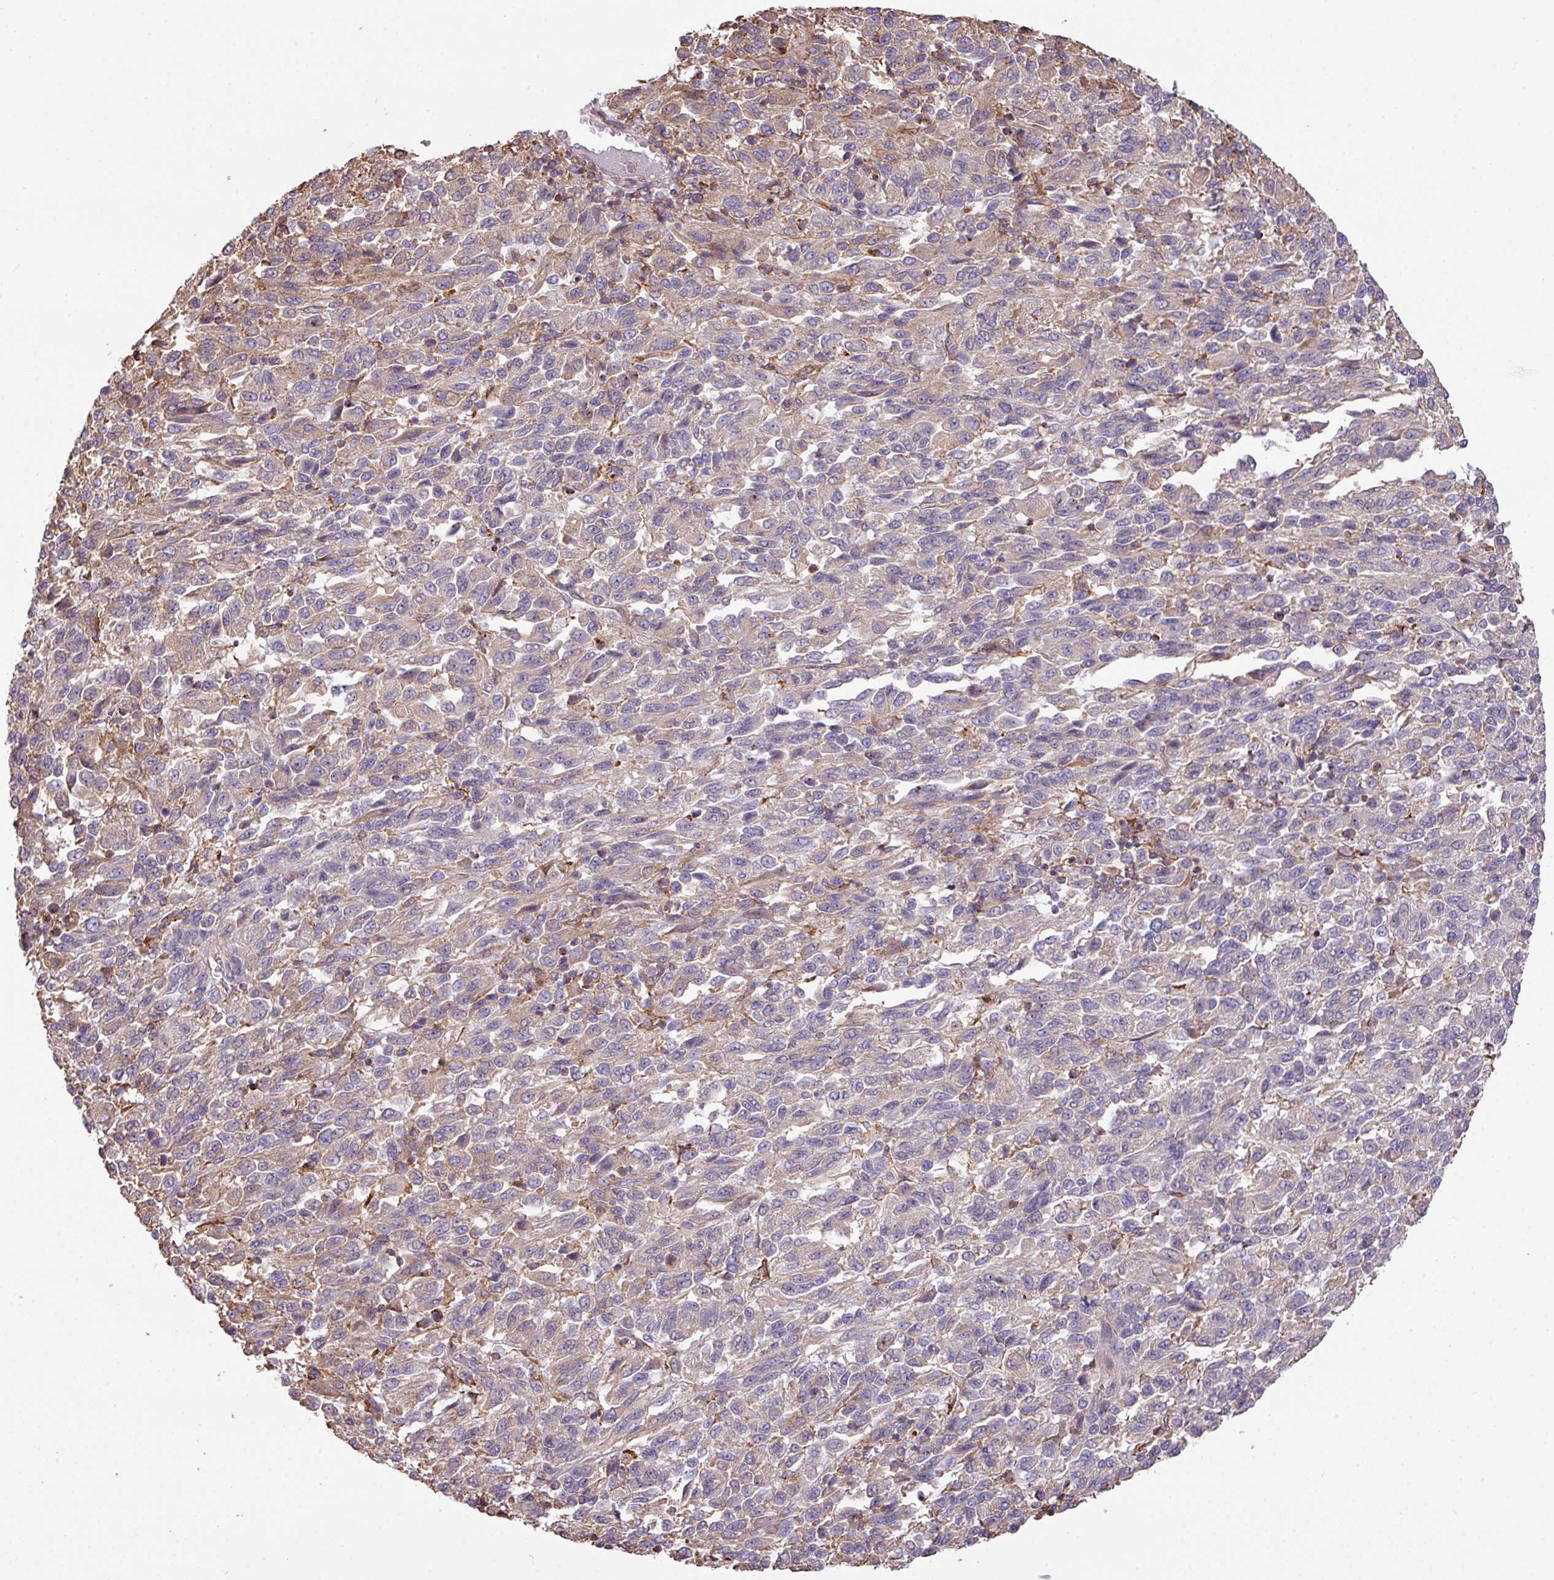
{"staining": {"intensity": "weak", "quantity": "<25%", "location": "cytoplasmic/membranous"}, "tissue": "melanoma", "cell_type": "Tumor cells", "image_type": "cancer", "snomed": [{"axis": "morphology", "description": "Malignant melanoma, Metastatic site"}, {"axis": "topography", "description": "Lung"}], "caption": "IHC micrograph of melanoma stained for a protein (brown), which reveals no staining in tumor cells. (Immunohistochemistry, brightfield microscopy, high magnification).", "gene": "LRRC41", "patient": {"sex": "male", "age": 64}}